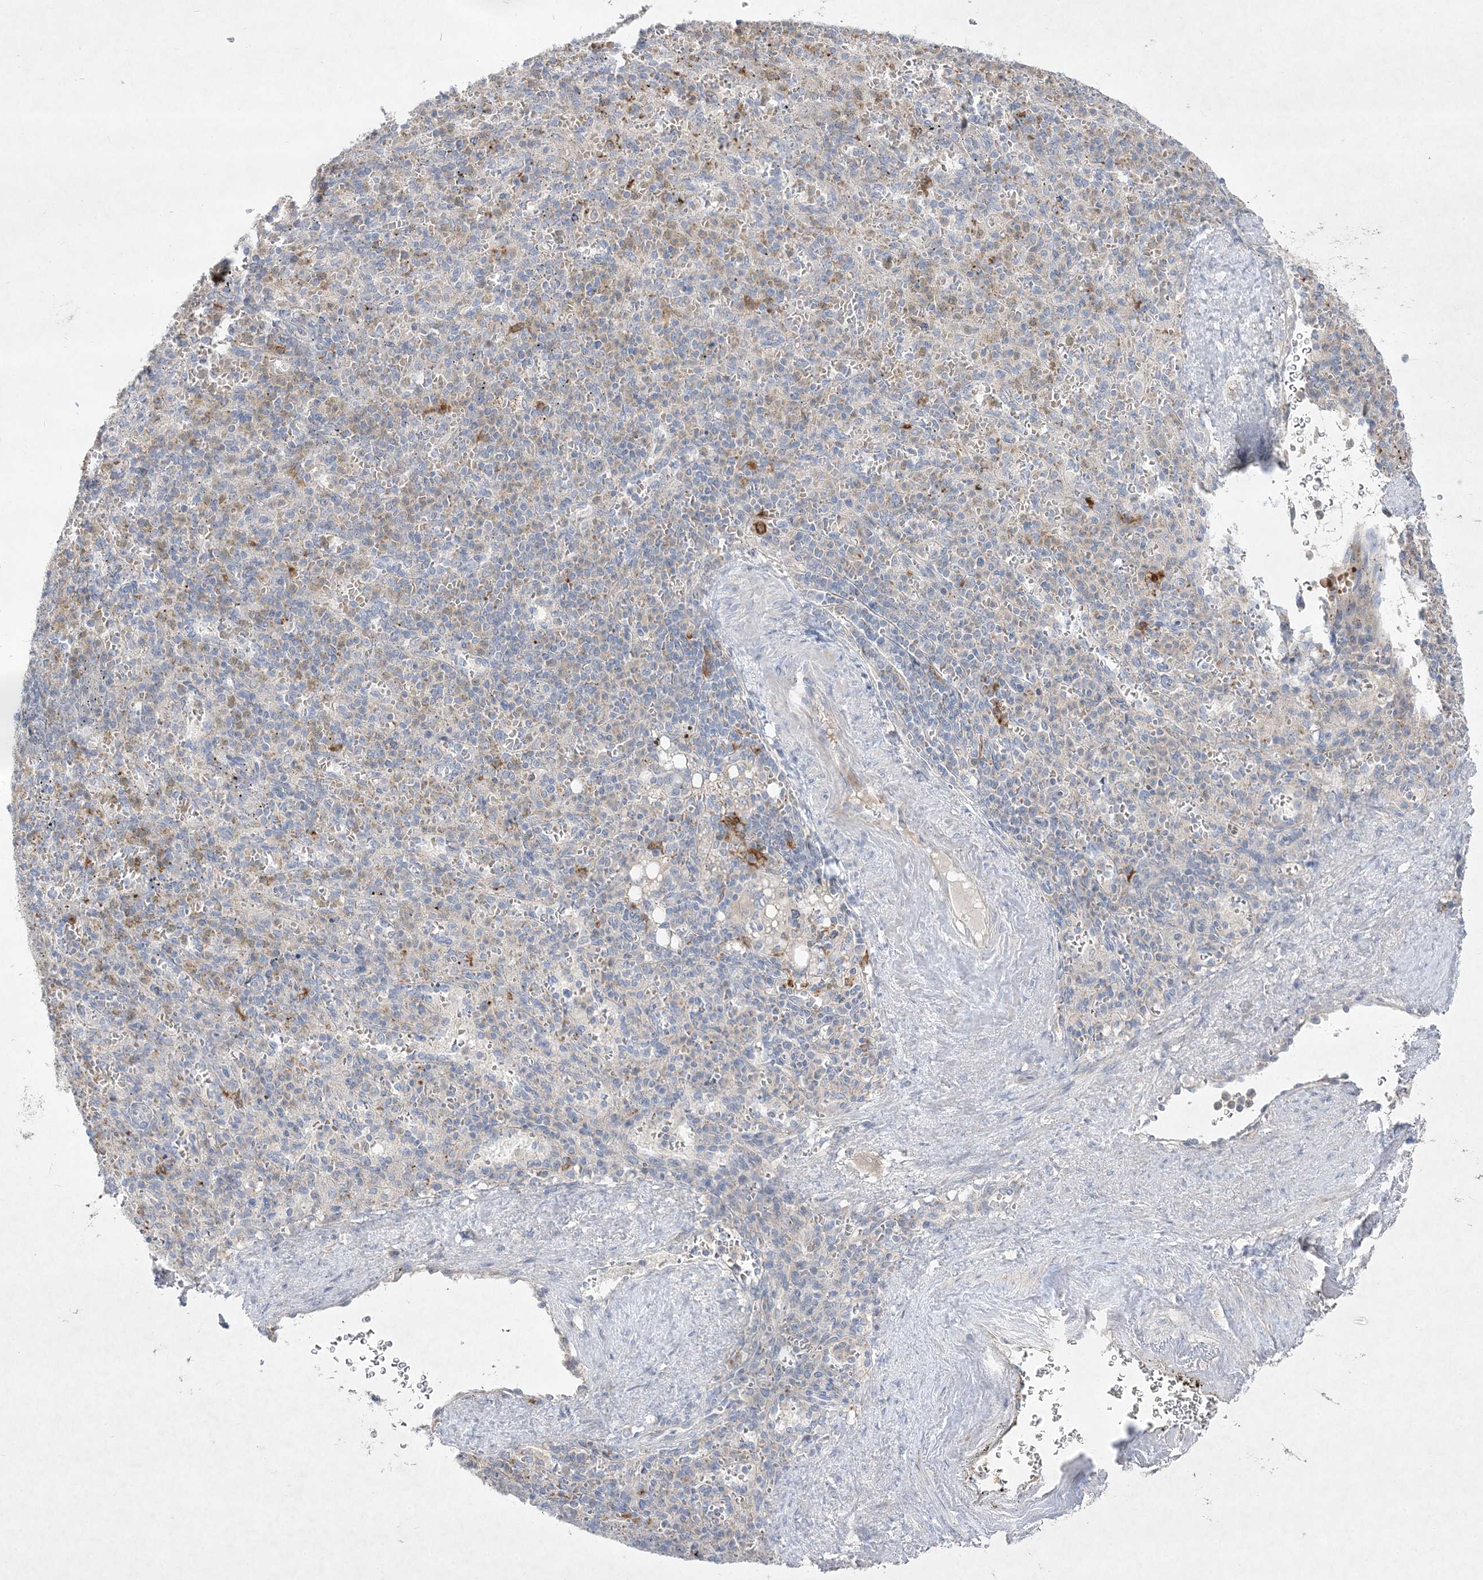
{"staining": {"intensity": "negative", "quantity": "none", "location": "none"}, "tissue": "spleen", "cell_type": "Cells in red pulp", "image_type": "normal", "snomed": [{"axis": "morphology", "description": "Normal tissue, NOS"}, {"axis": "topography", "description": "Spleen"}], "caption": "This image is of benign spleen stained with immunohistochemistry (IHC) to label a protein in brown with the nuclei are counter-stained blue. There is no positivity in cells in red pulp.", "gene": "CLNK", "patient": {"sex": "female", "age": 74}}